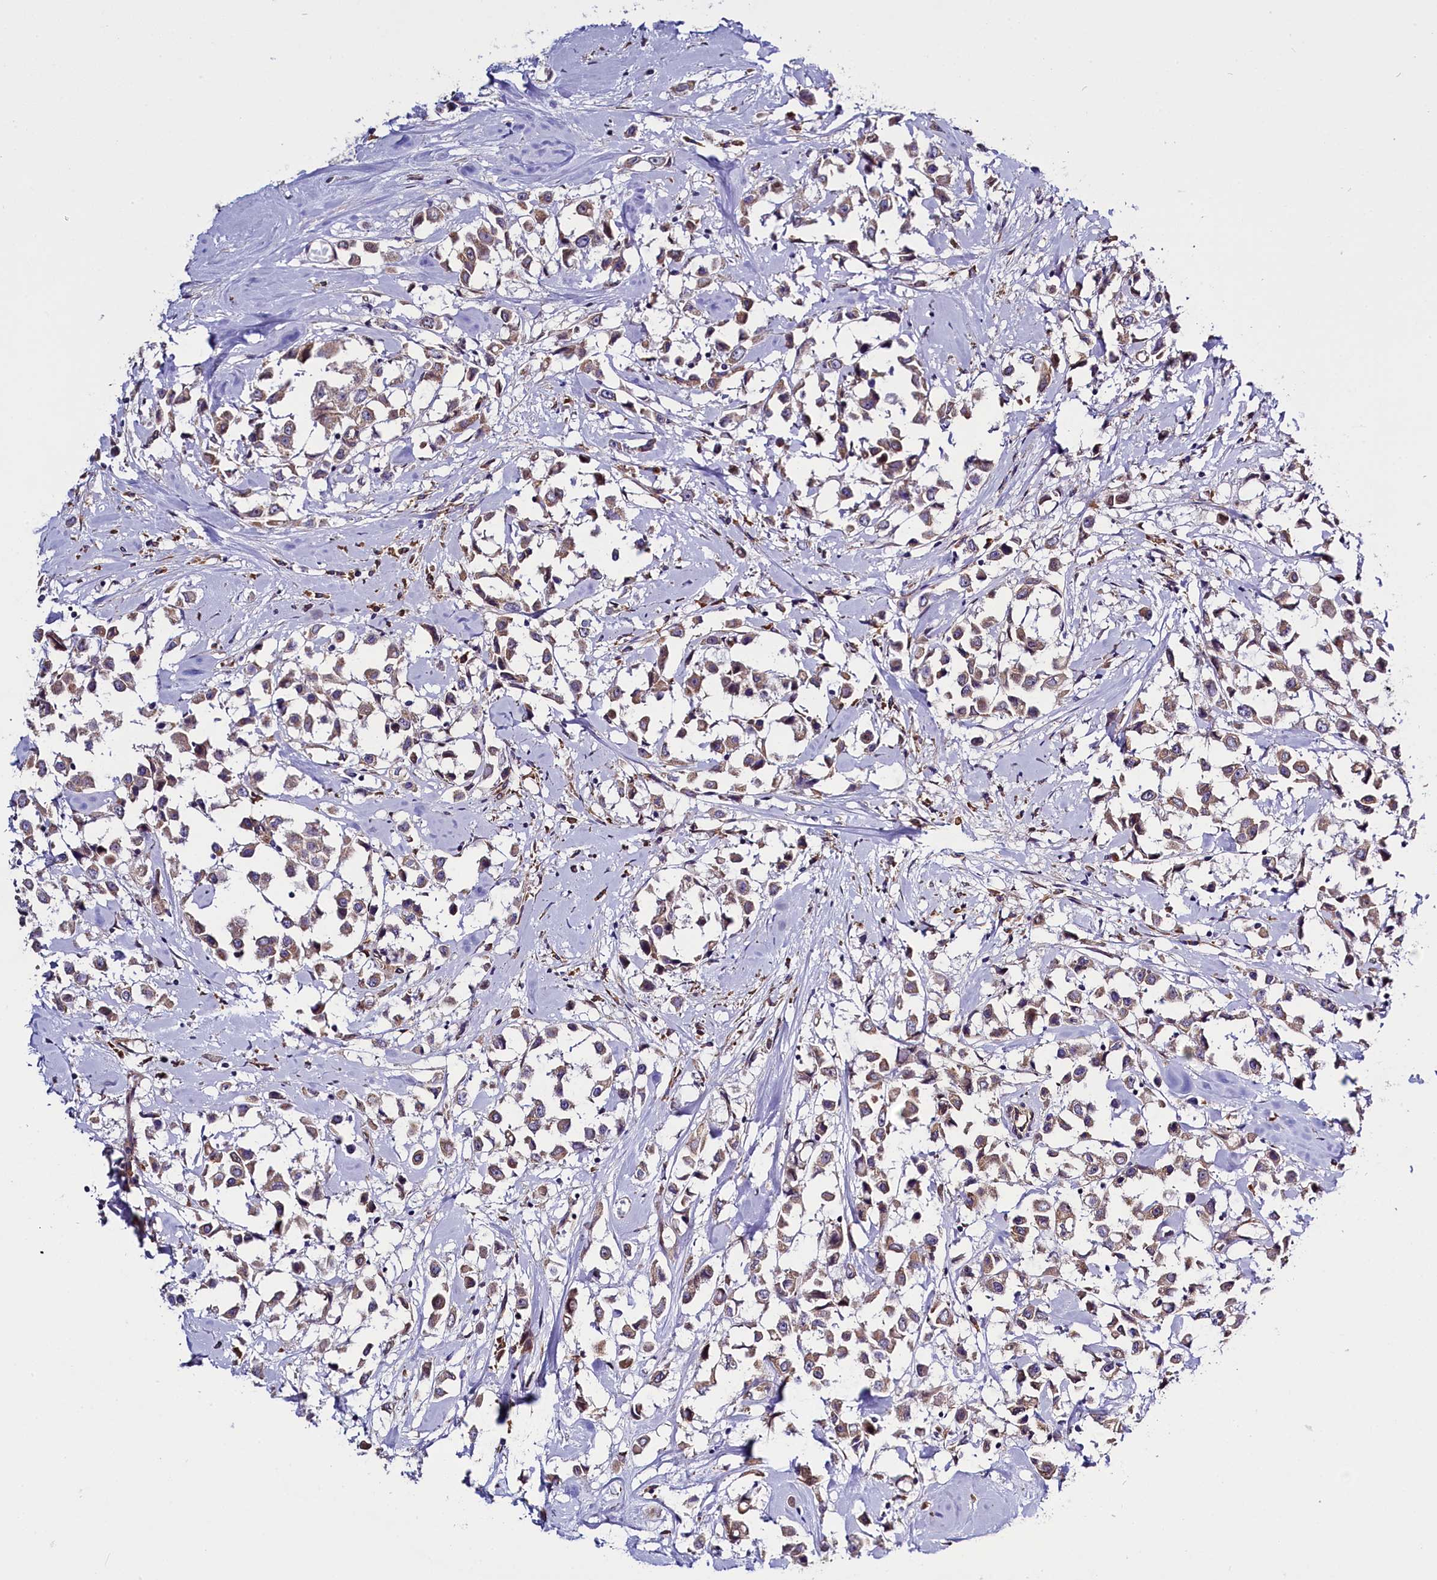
{"staining": {"intensity": "moderate", "quantity": ">75%", "location": "cytoplasmic/membranous"}, "tissue": "breast cancer", "cell_type": "Tumor cells", "image_type": "cancer", "snomed": [{"axis": "morphology", "description": "Duct carcinoma"}, {"axis": "topography", "description": "Breast"}], "caption": "A high-resolution image shows immunohistochemistry (IHC) staining of breast cancer (invasive ductal carcinoma), which reveals moderate cytoplasmic/membranous staining in about >75% of tumor cells.", "gene": "UACA", "patient": {"sex": "female", "age": 61}}